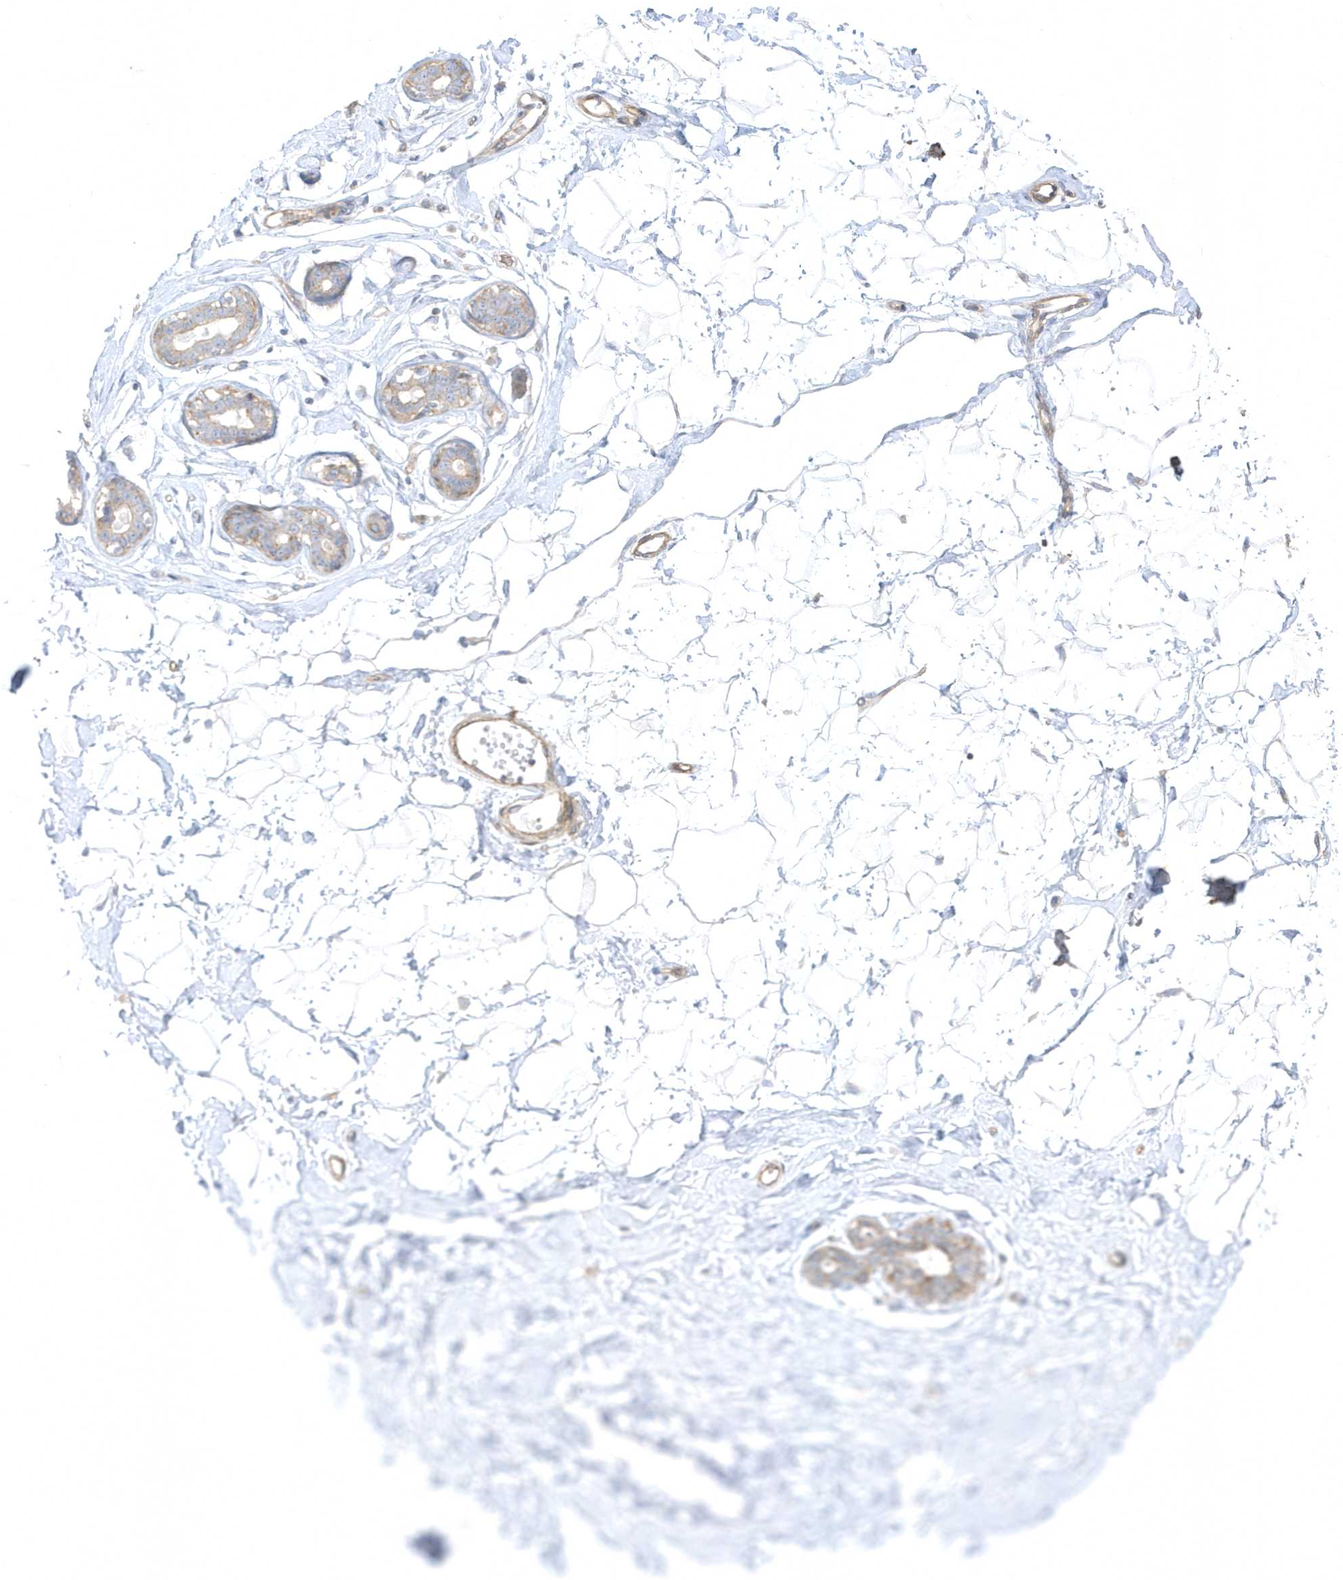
{"staining": {"intensity": "negative", "quantity": "none", "location": "none"}, "tissue": "breast", "cell_type": "Adipocytes", "image_type": "normal", "snomed": [{"axis": "morphology", "description": "Normal tissue, NOS"}, {"axis": "morphology", "description": "Adenoma, NOS"}, {"axis": "topography", "description": "Breast"}], "caption": "Immunohistochemical staining of normal human breast shows no significant positivity in adipocytes. Brightfield microscopy of IHC stained with DAB (brown) and hematoxylin (blue), captured at high magnification.", "gene": "ARHGEF9", "patient": {"sex": "female", "age": 23}}